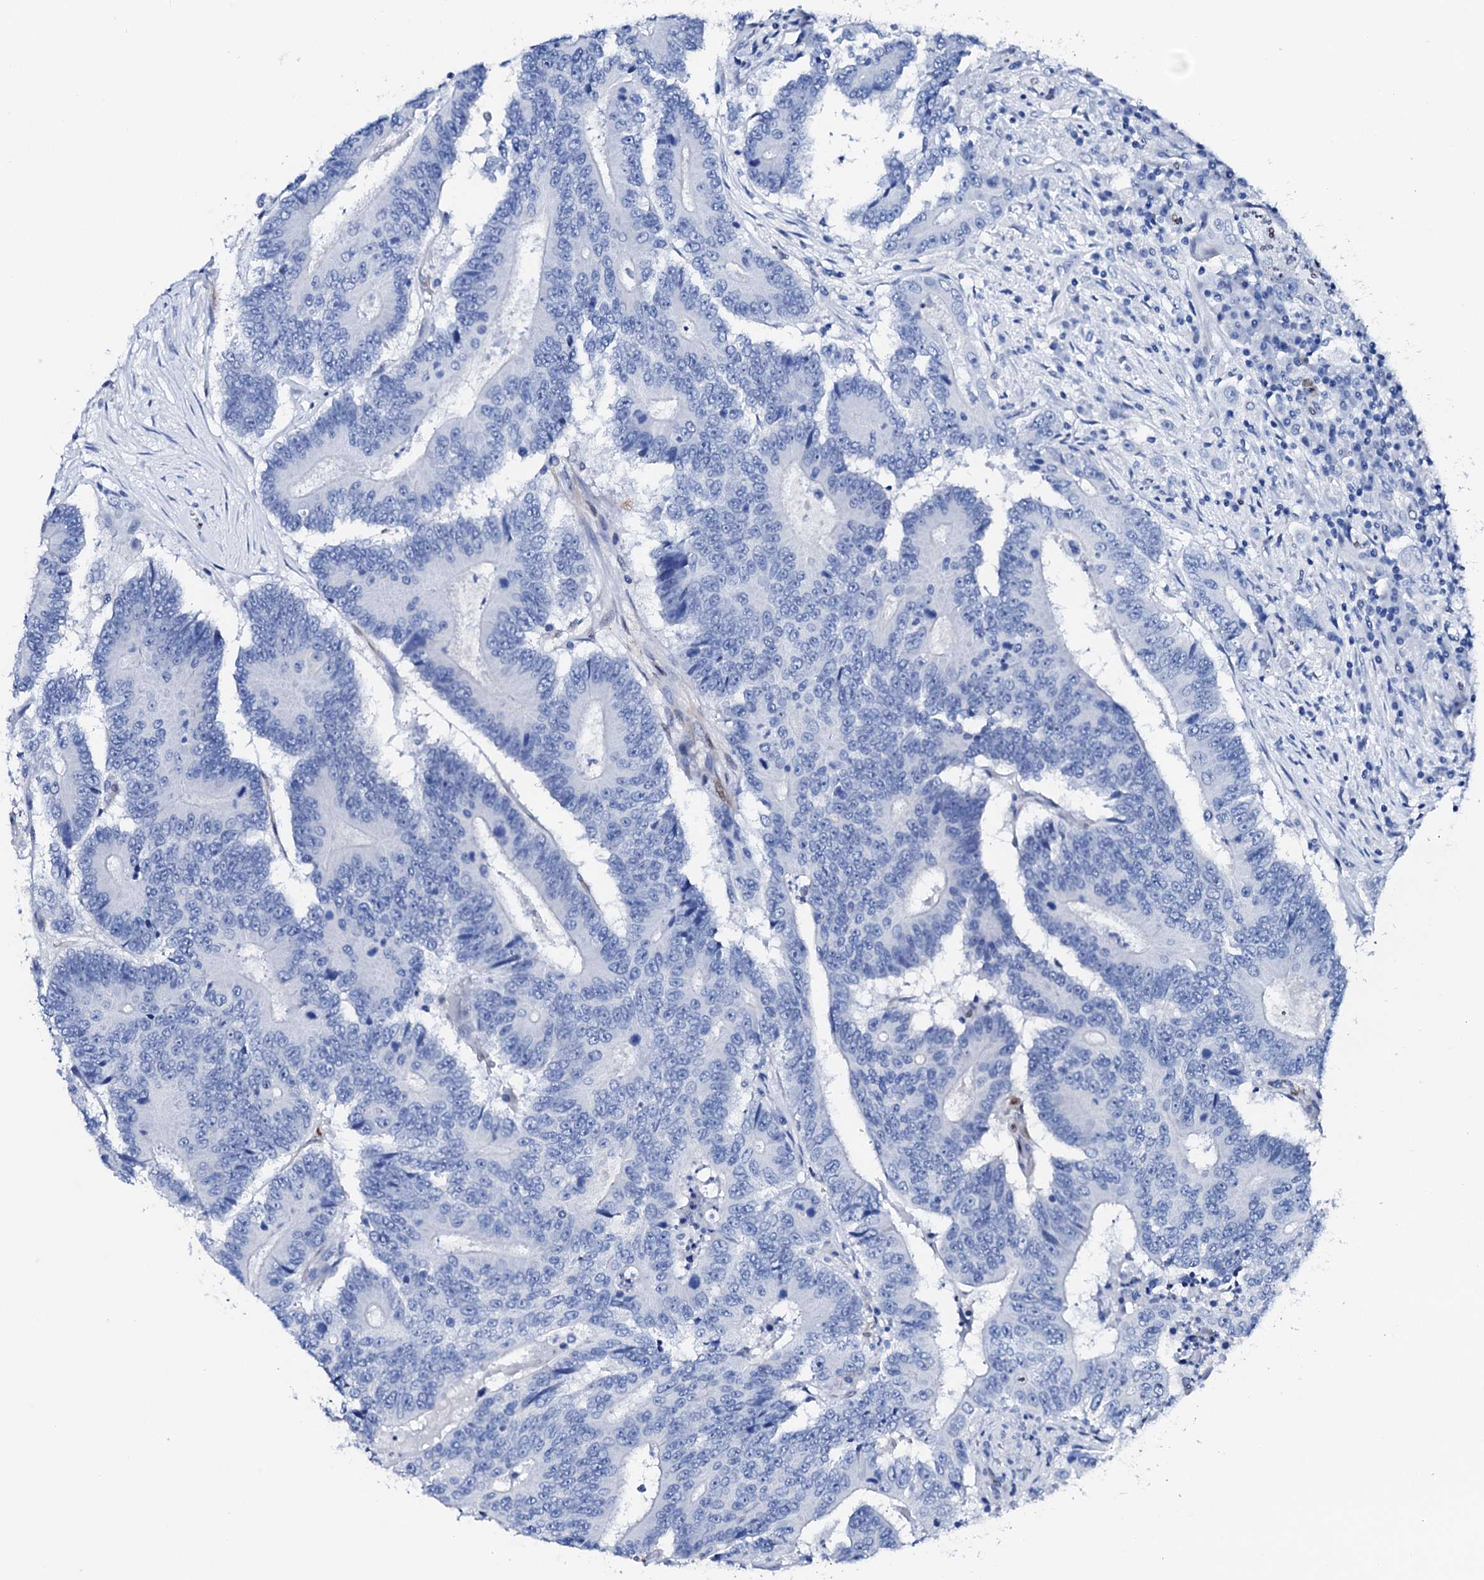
{"staining": {"intensity": "negative", "quantity": "none", "location": "none"}, "tissue": "colorectal cancer", "cell_type": "Tumor cells", "image_type": "cancer", "snomed": [{"axis": "morphology", "description": "Adenocarcinoma, NOS"}, {"axis": "topography", "description": "Colon"}], "caption": "IHC micrograph of neoplastic tissue: colorectal adenocarcinoma stained with DAB reveals no significant protein staining in tumor cells.", "gene": "NRIP2", "patient": {"sex": "male", "age": 83}}